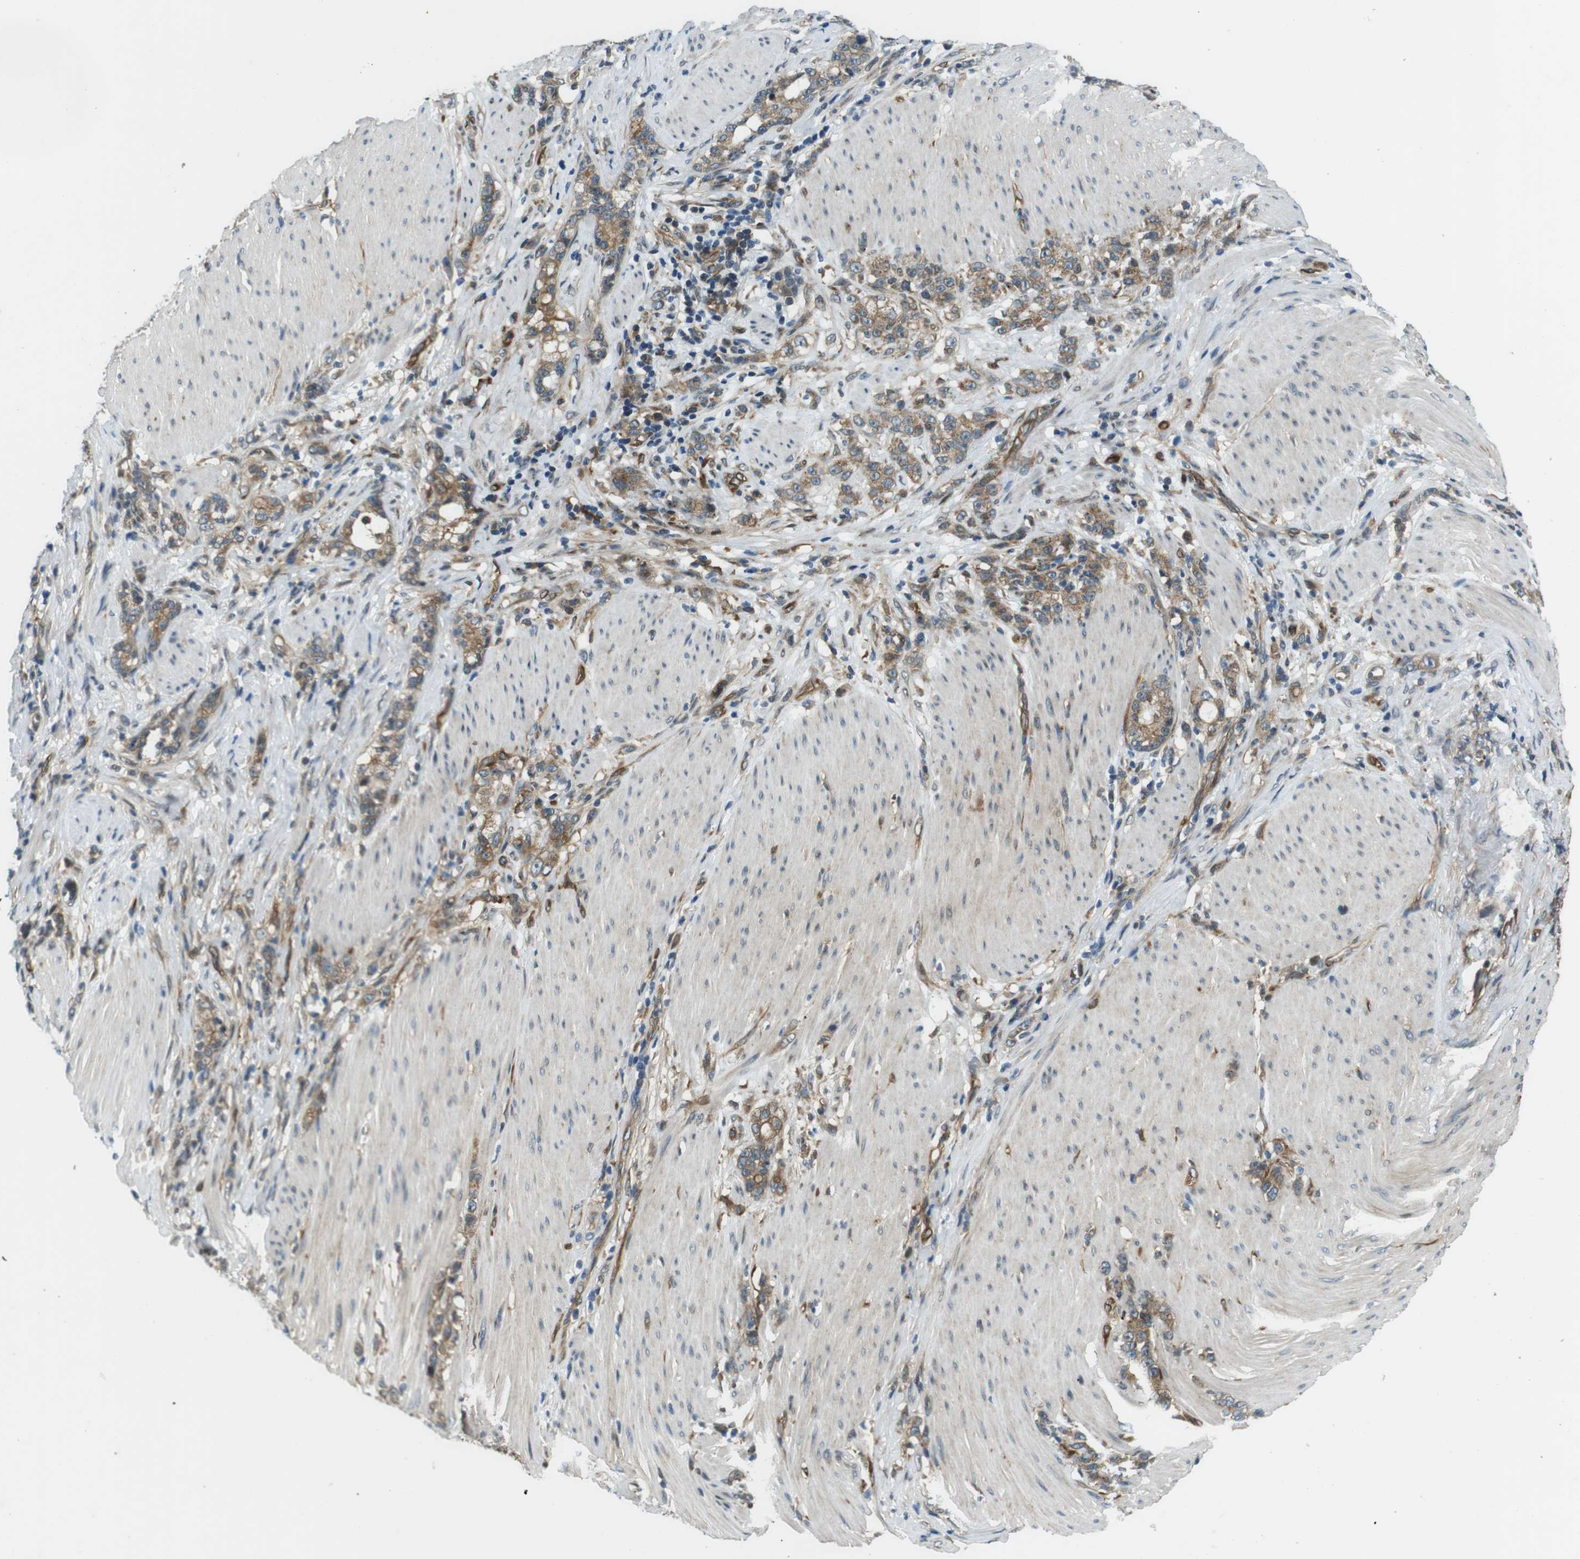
{"staining": {"intensity": "moderate", "quantity": ">75%", "location": "cytoplasmic/membranous"}, "tissue": "stomach cancer", "cell_type": "Tumor cells", "image_type": "cancer", "snomed": [{"axis": "morphology", "description": "Adenocarcinoma, NOS"}, {"axis": "topography", "description": "Stomach, lower"}], "caption": "Immunohistochemistry of human stomach adenocarcinoma demonstrates medium levels of moderate cytoplasmic/membranous staining in about >75% of tumor cells.", "gene": "PALD1", "patient": {"sex": "male", "age": 88}}